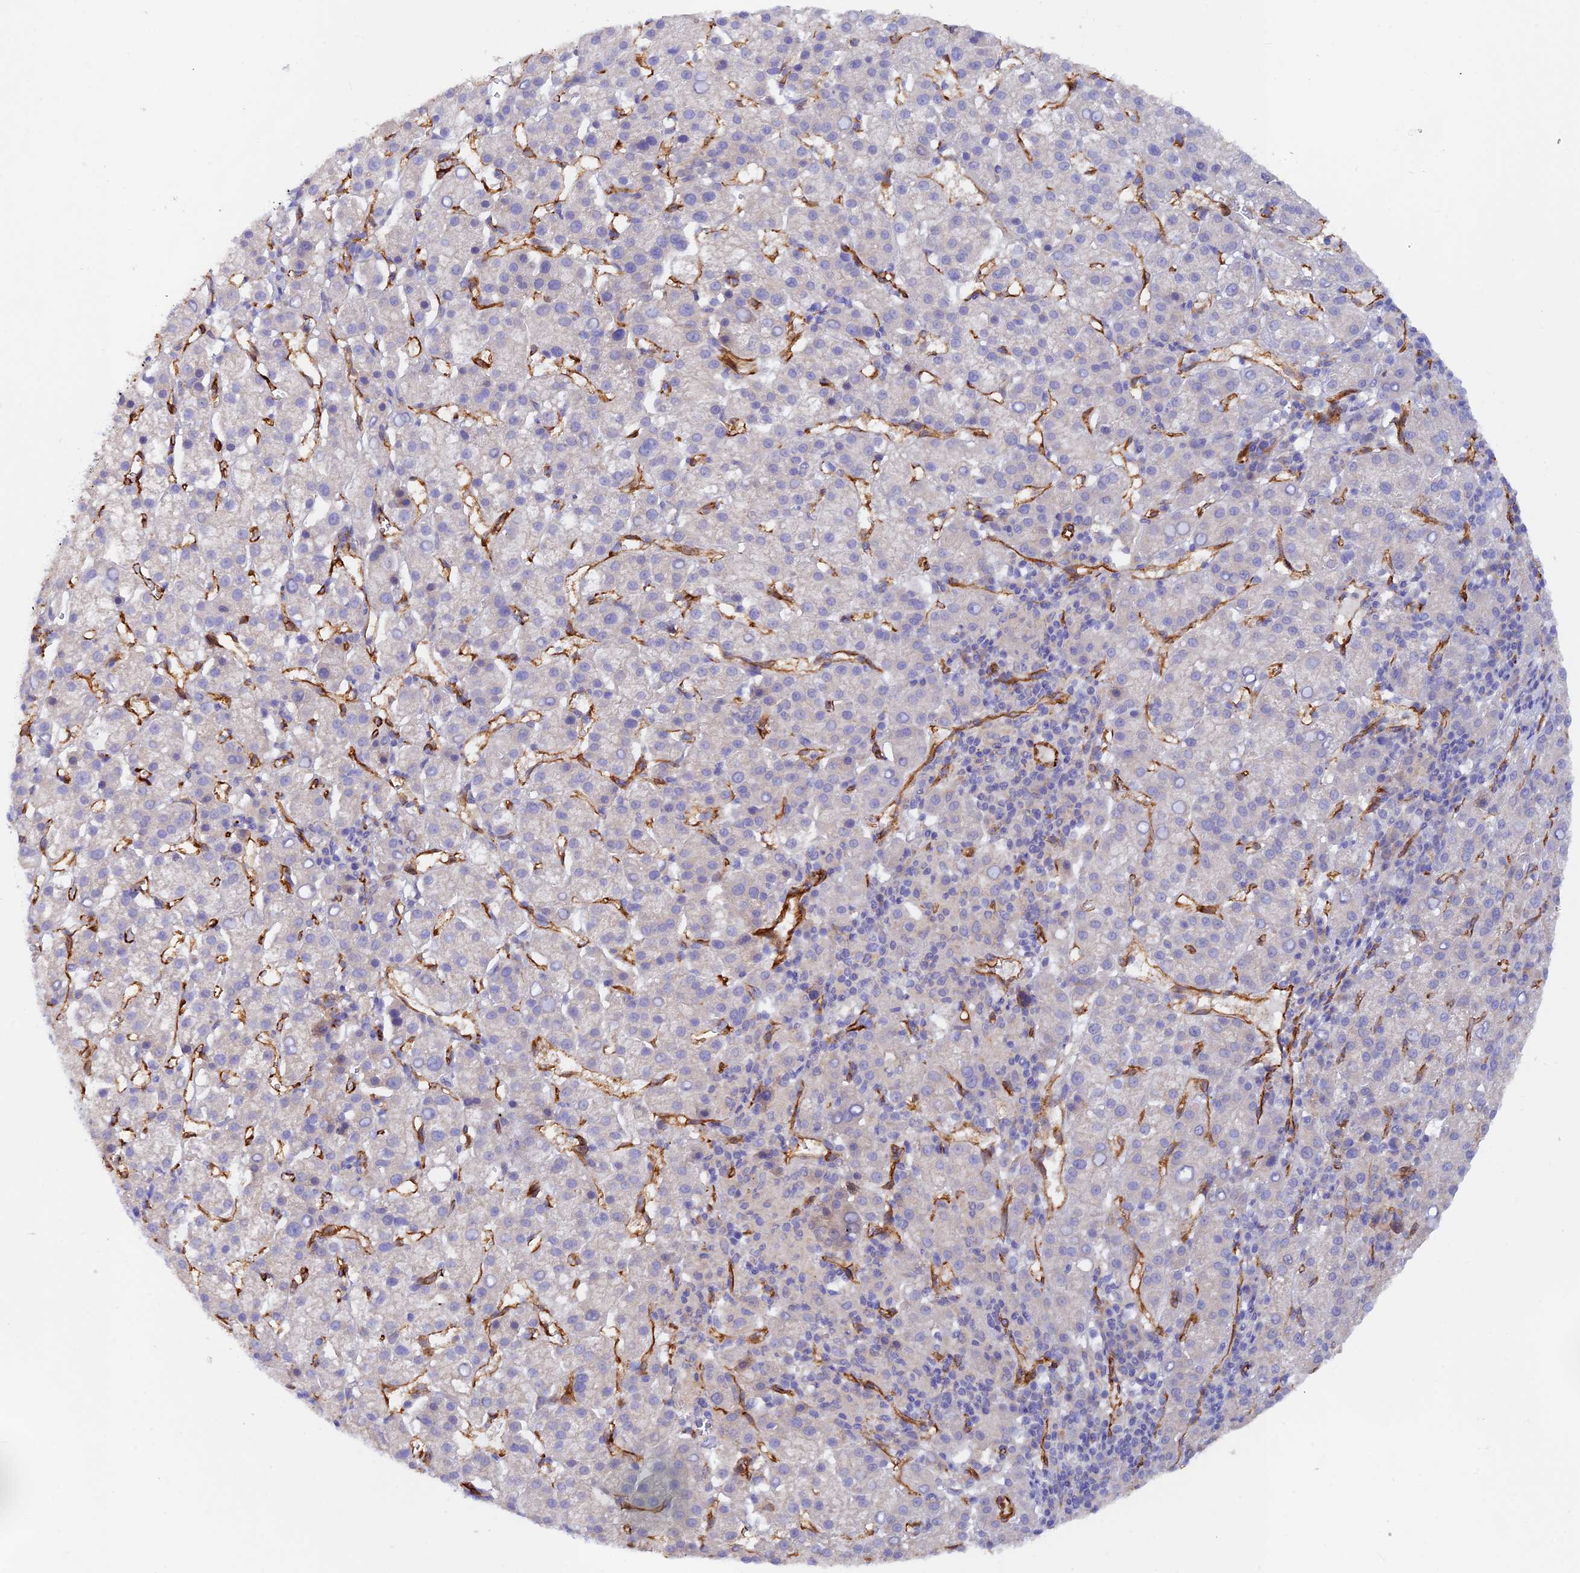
{"staining": {"intensity": "negative", "quantity": "none", "location": "none"}, "tissue": "liver cancer", "cell_type": "Tumor cells", "image_type": "cancer", "snomed": [{"axis": "morphology", "description": "Carcinoma, Hepatocellular, NOS"}, {"axis": "topography", "description": "Liver"}], "caption": "Tumor cells are negative for brown protein staining in liver cancer (hepatocellular carcinoma).", "gene": "MYO9A", "patient": {"sex": "female", "age": 58}}